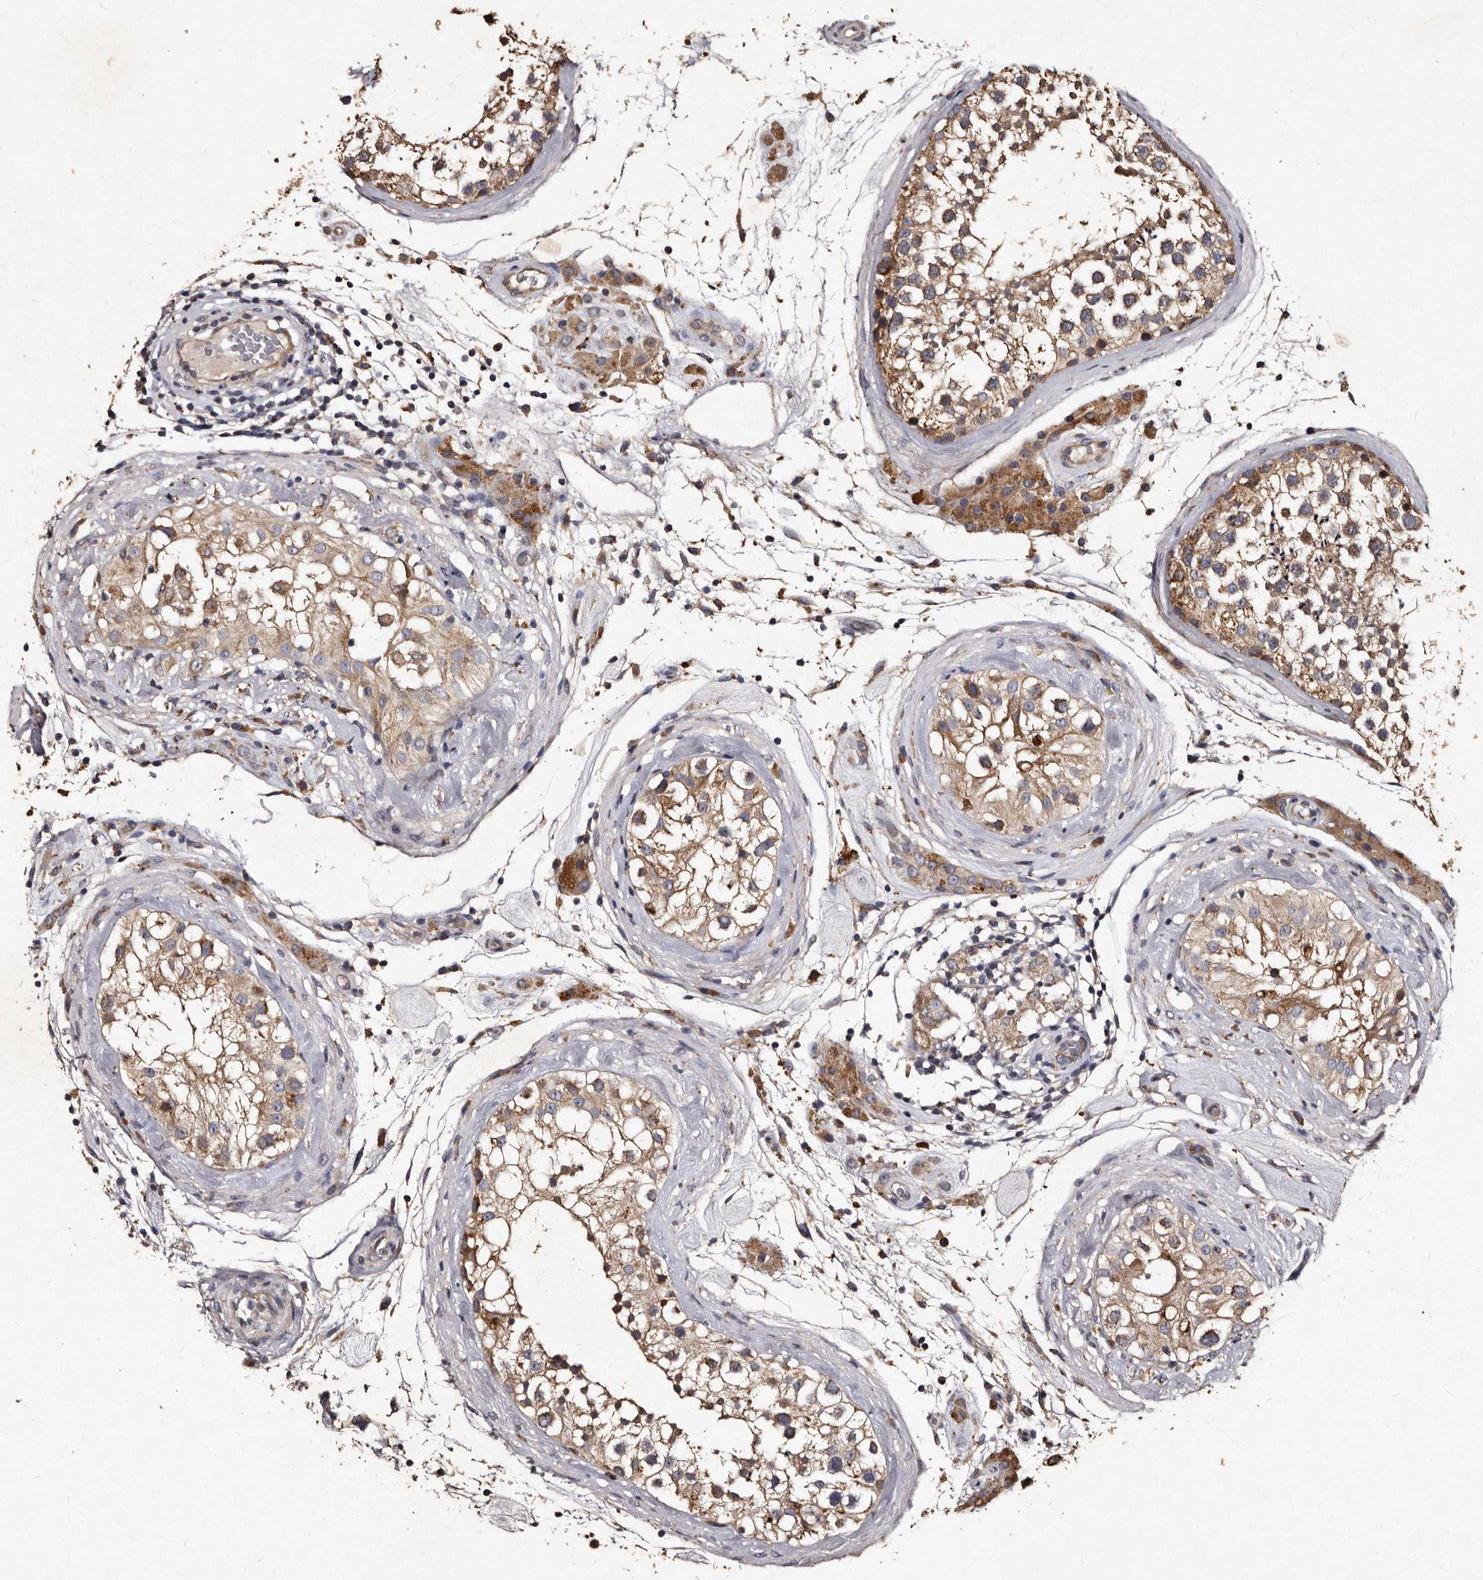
{"staining": {"intensity": "moderate", "quantity": ">75%", "location": "cytoplasmic/membranous"}, "tissue": "testis", "cell_type": "Cells in seminiferous ducts", "image_type": "normal", "snomed": [{"axis": "morphology", "description": "Normal tissue, NOS"}, {"axis": "topography", "description": "Testis"}], "caption": "Brown immunohistochemical staining in benign human testis shows moderate cytoplasmic/membranous staining in approximately >75% of cells in seminiferous ducts.", "gene": "TFB1M", "patient": {"sex": "male", "age": 46}}